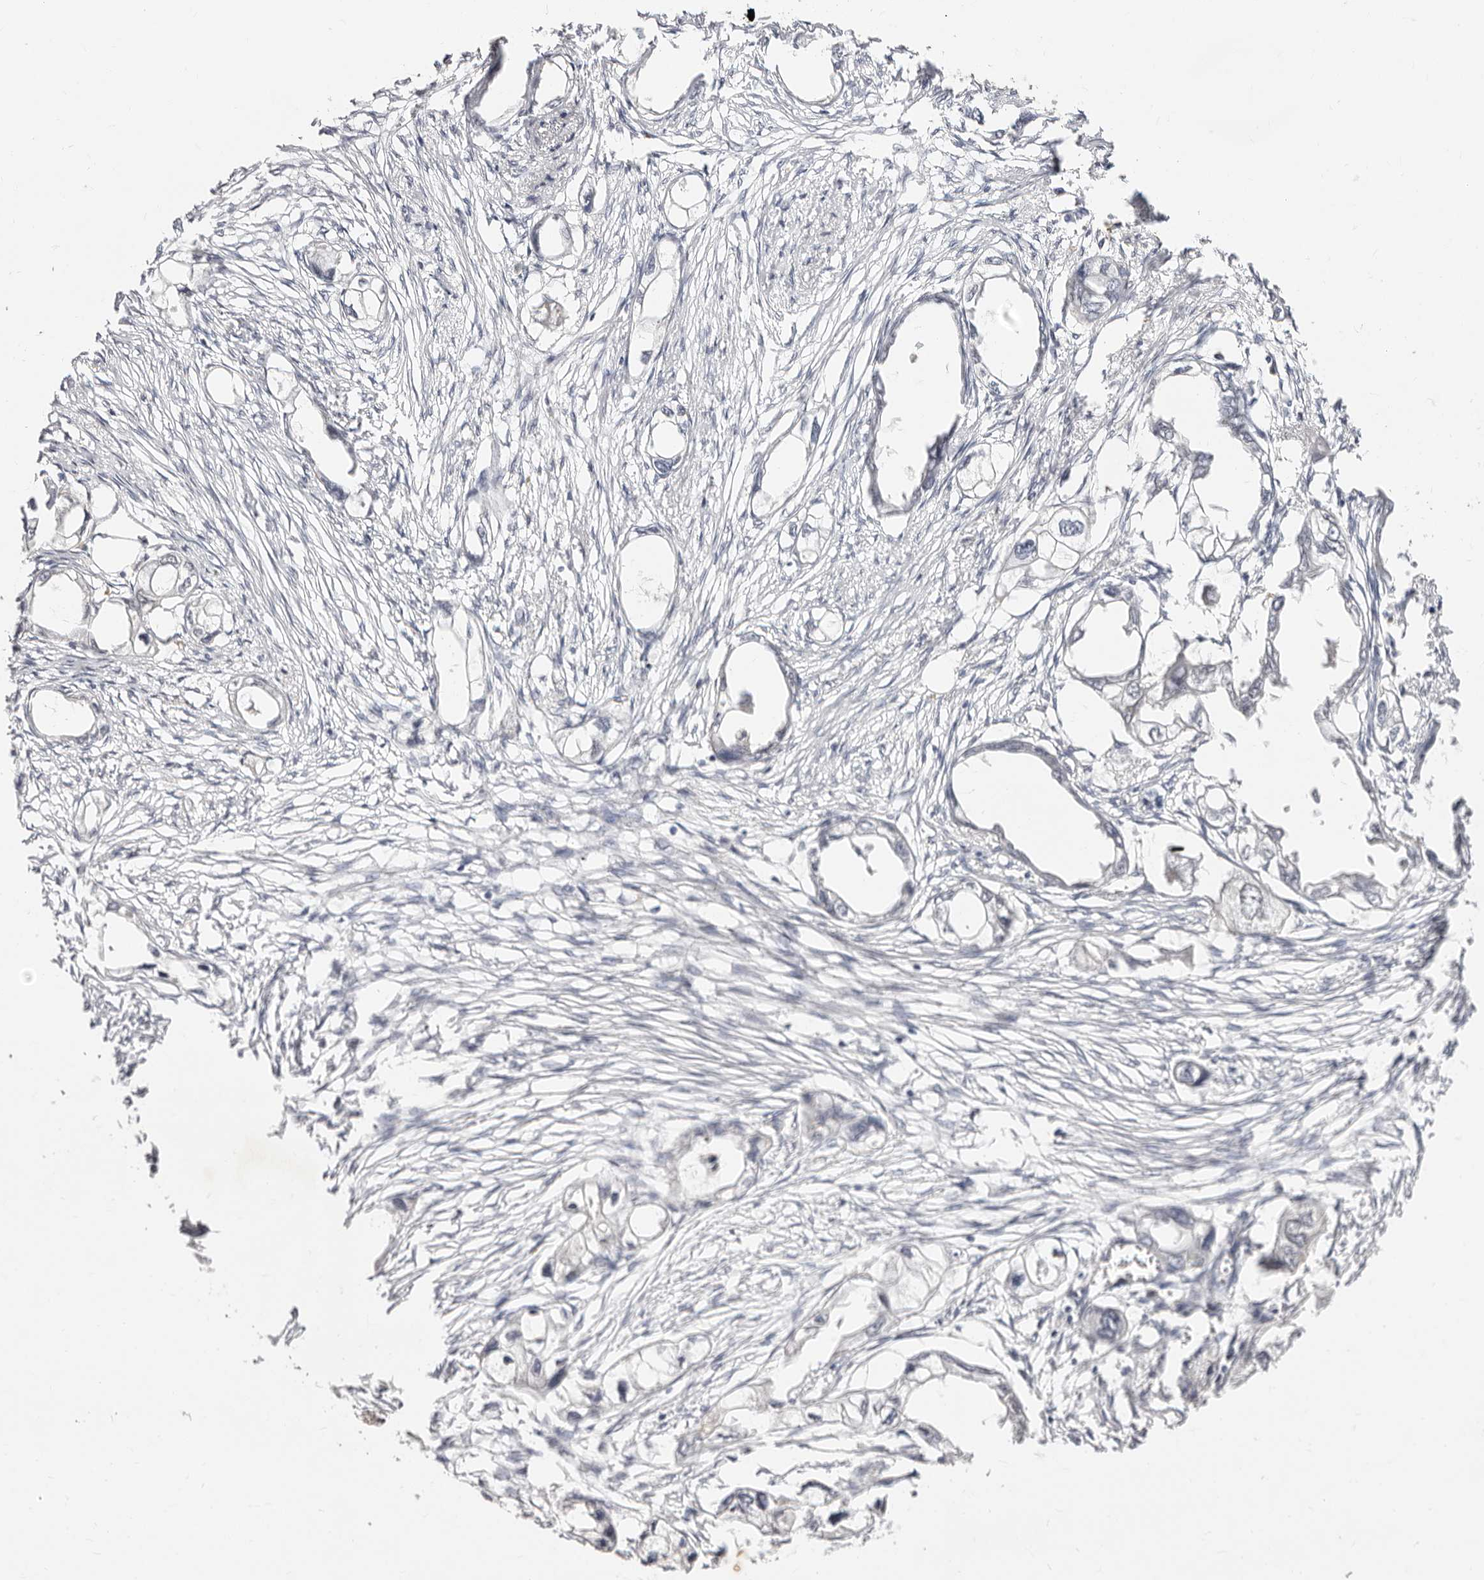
{"staining": {"intensity": "negative", "quantity": "none", "location": "none"}, "tissue": "endometrial cancer", "cell_type": "Tumor cells", "image_type": "cancer", "snomed": [{"axis": "morphology", "description": "Adenocarcinoma, NOS"}, {"axis": "morphology", "description": "Adenocarcinoma, metastatic, NOS"}, {"axis": "topography", "description": "Adipose tissue"}, {"axis": "topography", "description": "Endometrium"}], "caption": "Histopathology image shows no significant protein positivity in tumor cells of adenocarcinoma (endometrial).", "gene": "LCORL", "patient": {"sex": "female", "age": 67}}